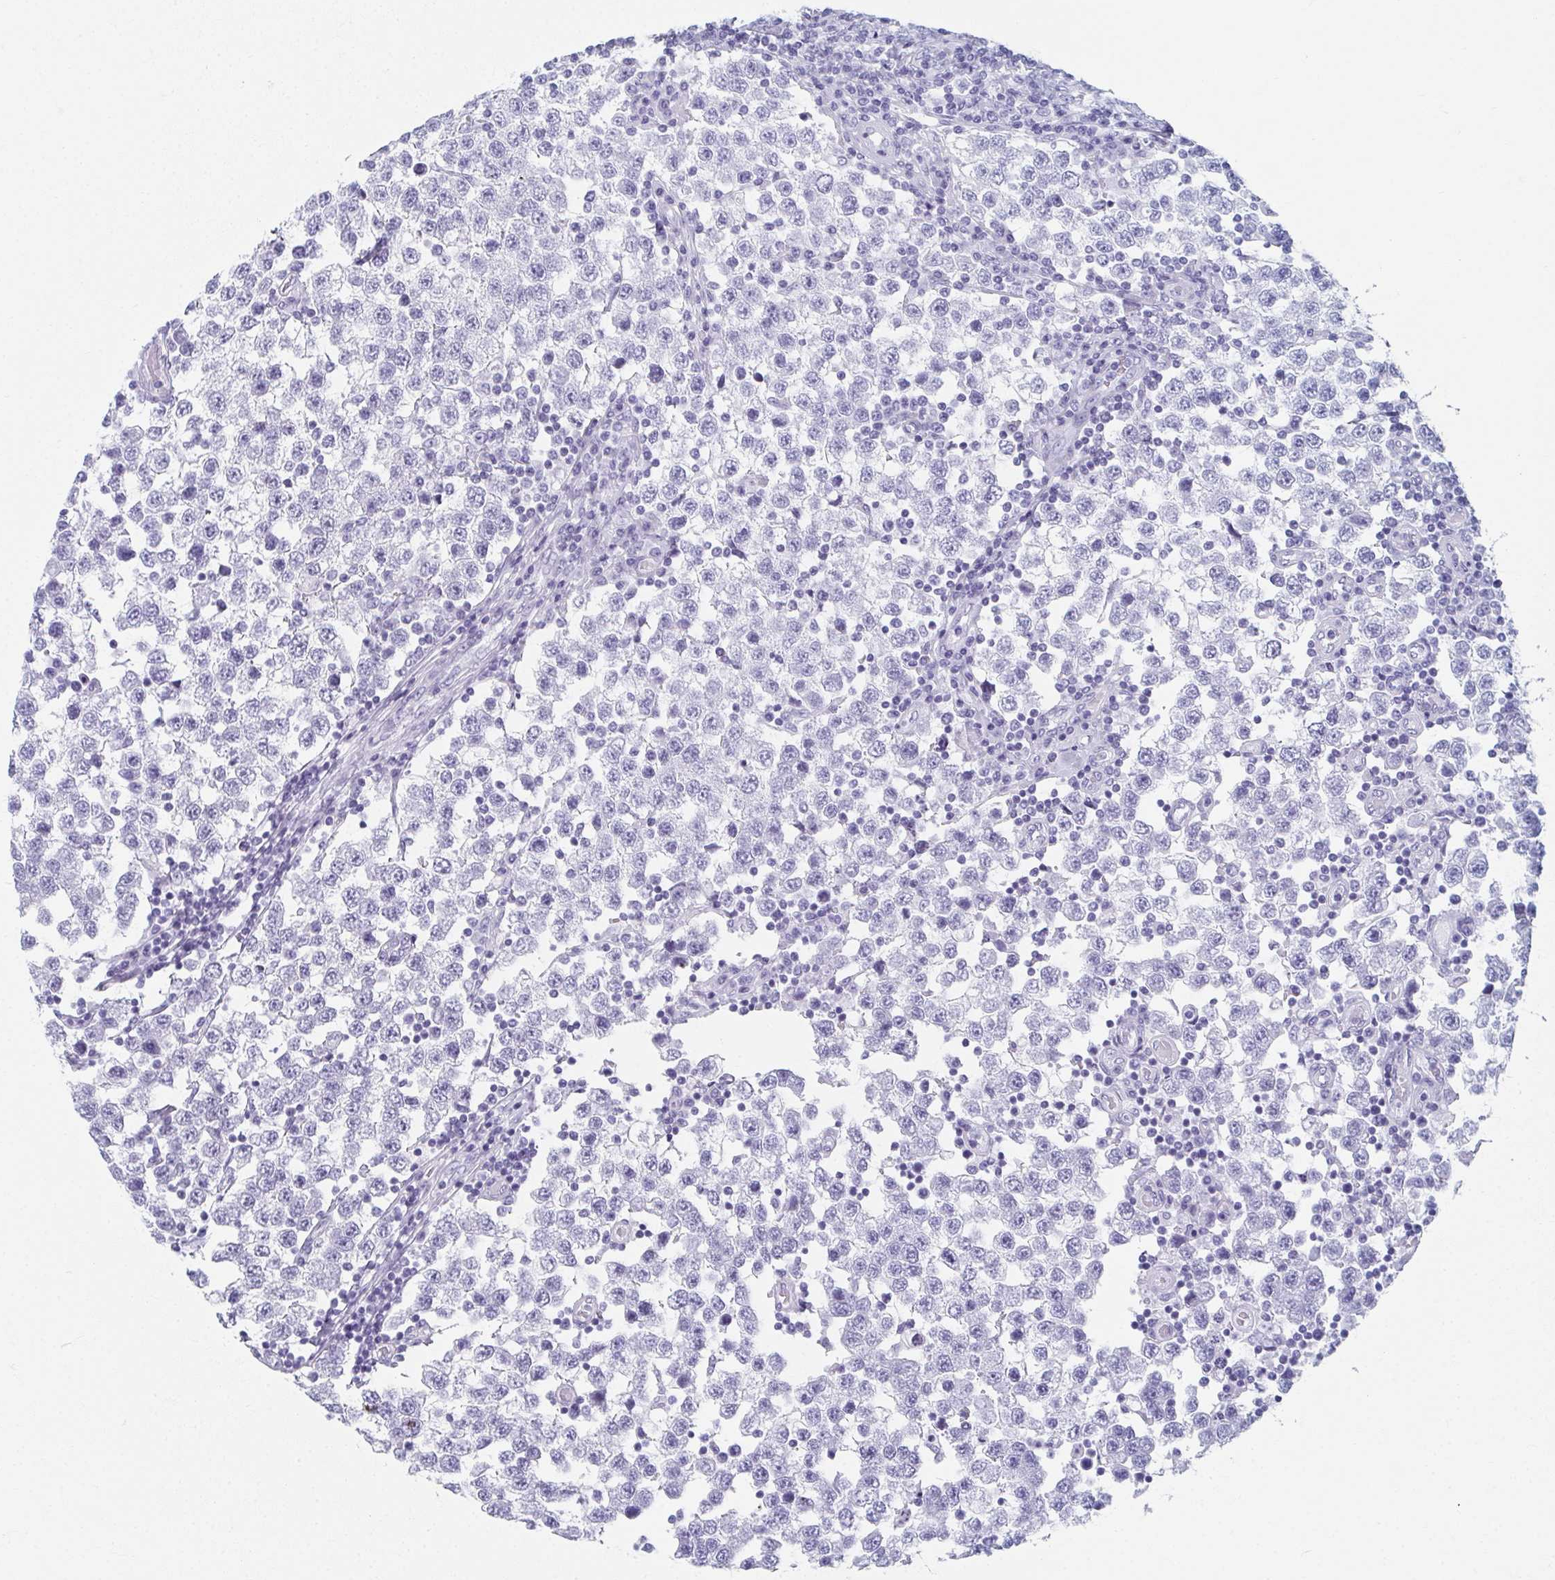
{"staining": {"intensity": "negative", "quantity": "none", "location": "none"}, "tissue": "testis cancer", "cell_type": "Tumor cells", "image_type": "cancer", "snomed": [{"axis": "morphology", "description": "Seminoma, NOS"}, {"axis": "topography", "description": "Testis"}], "caption": "Immunohistochemistry image of neoplastic tissue: testis cancer stained with DAB exhibits no significant protein staining in tumor cells.", "gene": "GHRL", "patient": {"sex": "male", "age": 34}}